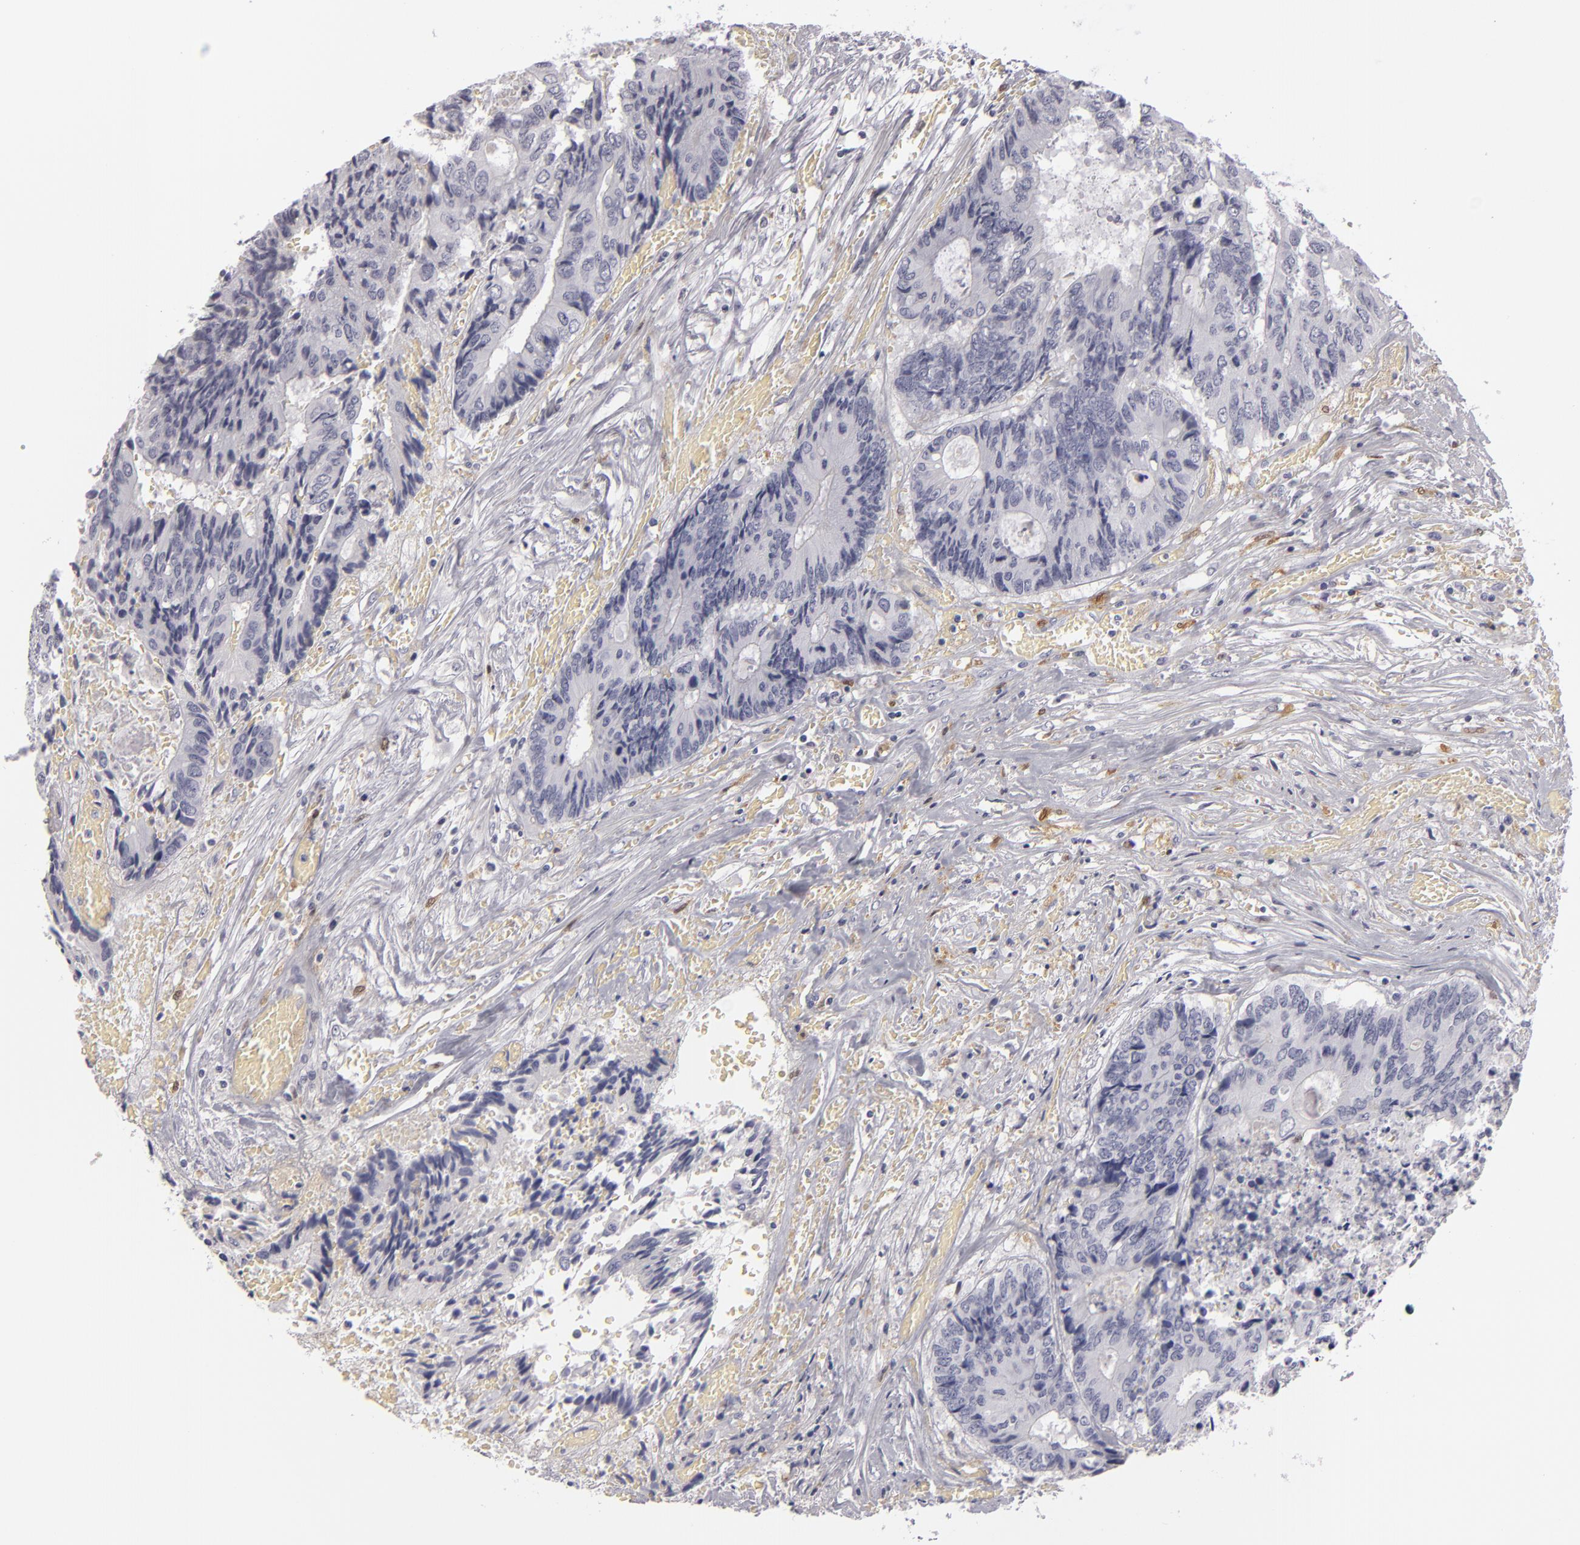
{"staining": {"intensity": "negative", "quantity": "none", "location": "none"}, "tissue": "colorectal cancer", "cell_type": "Tumor cells", "image_type": "cancer", "snomed": [{"axis": "morphology", "description": "Adenocarcinoma, NOS"}, {"axis": "topography", "description": "Rectum"}], "caption": "Photomicrograph shows no significant protein expression in tumor cells of colorectal adenocarcinoma. The staining was performed using DAB (3,3'-diaminobenzidine) to visualize the protein expression in brown, while the nuclei were stained in blue with hematoxylin (Magnification: 20x).", "gene": "F13A1", "patient": {"sex": "male", "age": 55}}